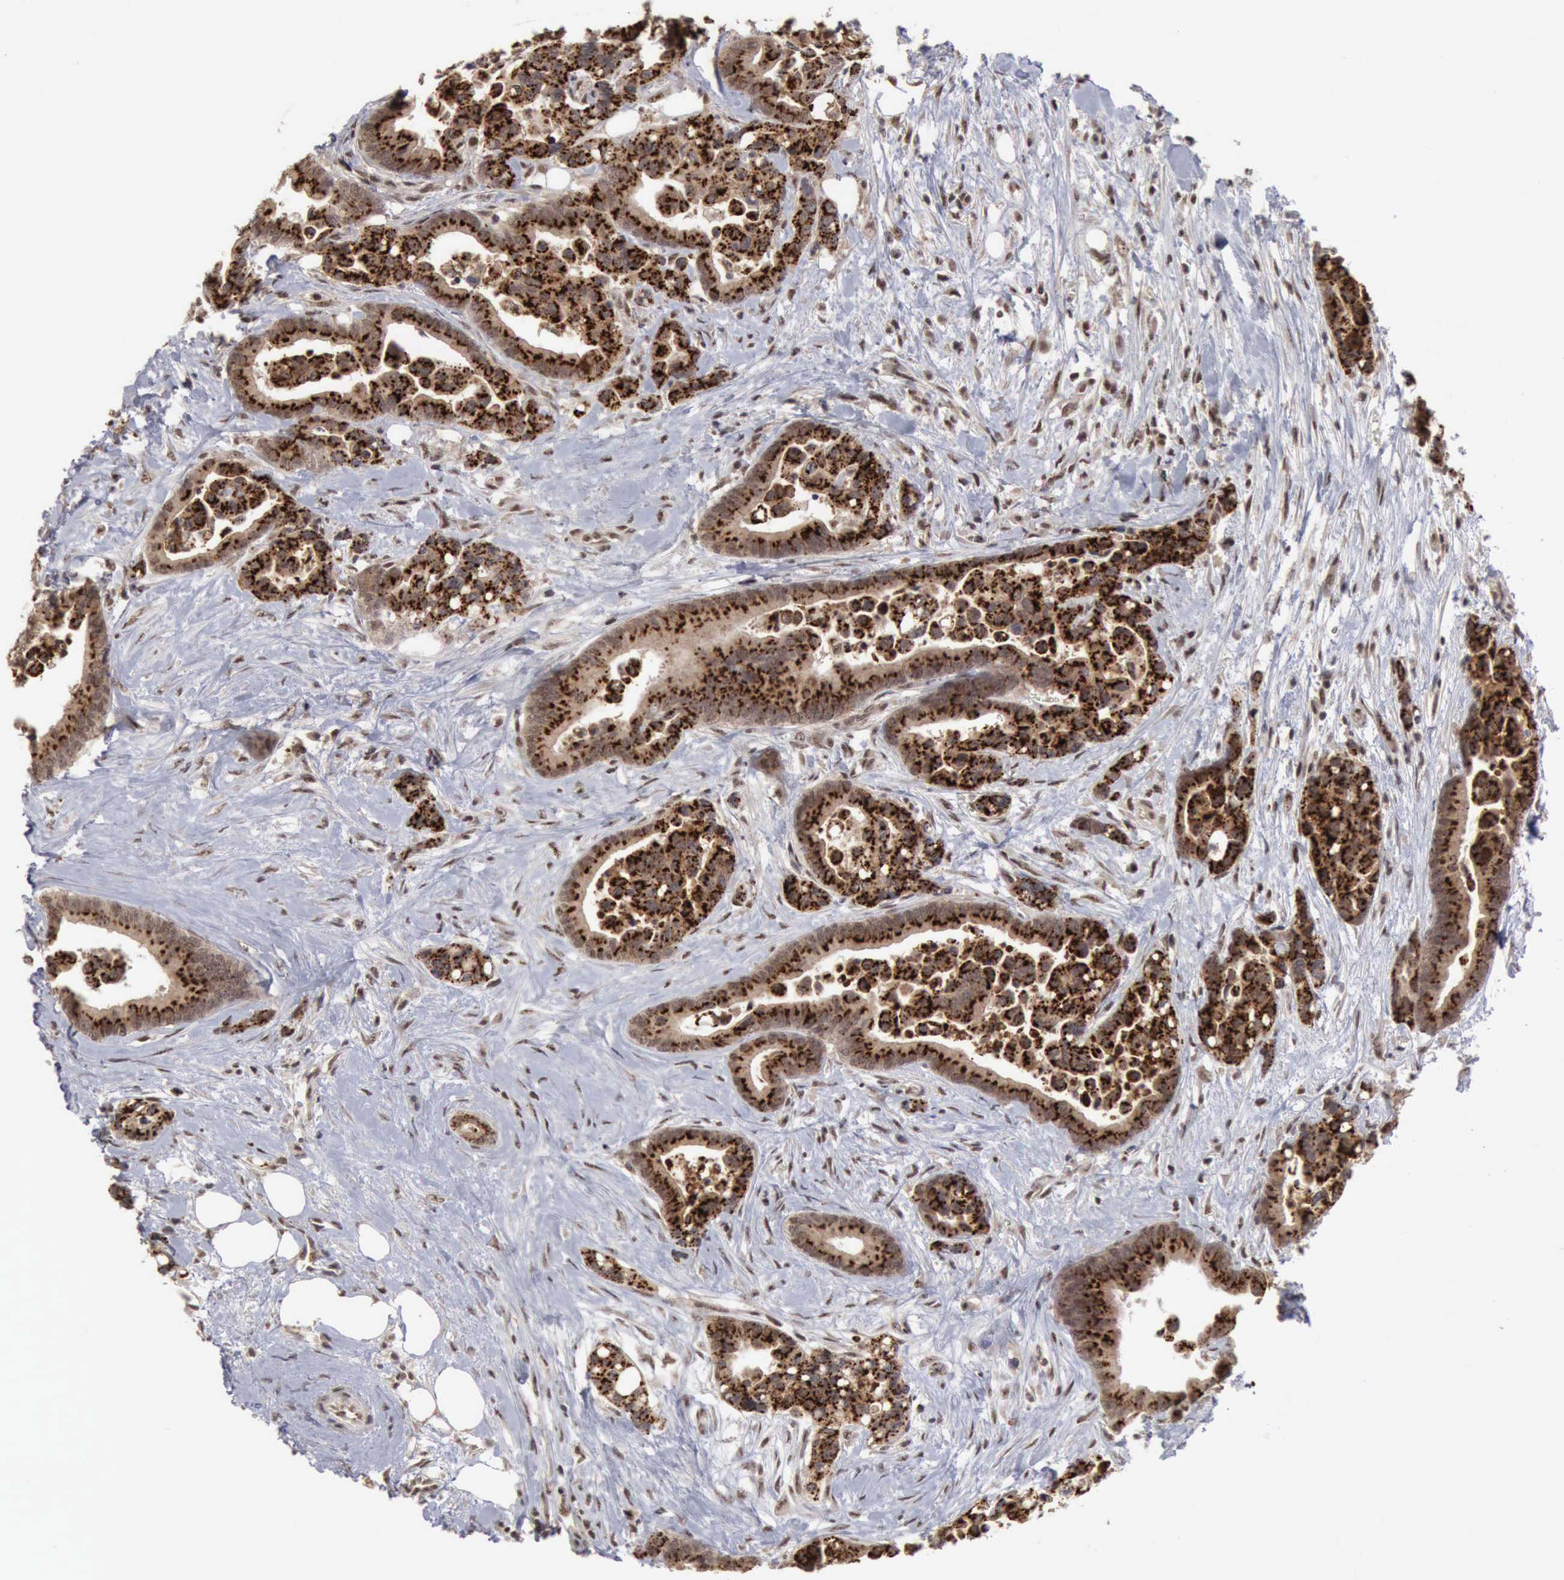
{"staining": {"intensity": "moderate", "quantity": ">75%", "location": "cytoplasmic/membranous"}, "tissue": "colorectal cancer", "cell_type": "Tumor cells", "image_type": "cancer", "snomed": [{"axis": "morphology", "description": "Adenocarcinoma, NOS"}, {"axis": "topography", "description": "Colon"}], "caption": "High-power microscopy captured an immunohistochemistry image of colorectal cancer, revealing moderate cytoplasmic/membranous positivity in about >75% of tumor cells.", "gene": "CDKN2A", "patient": {"sex": "male", "age": 82}}